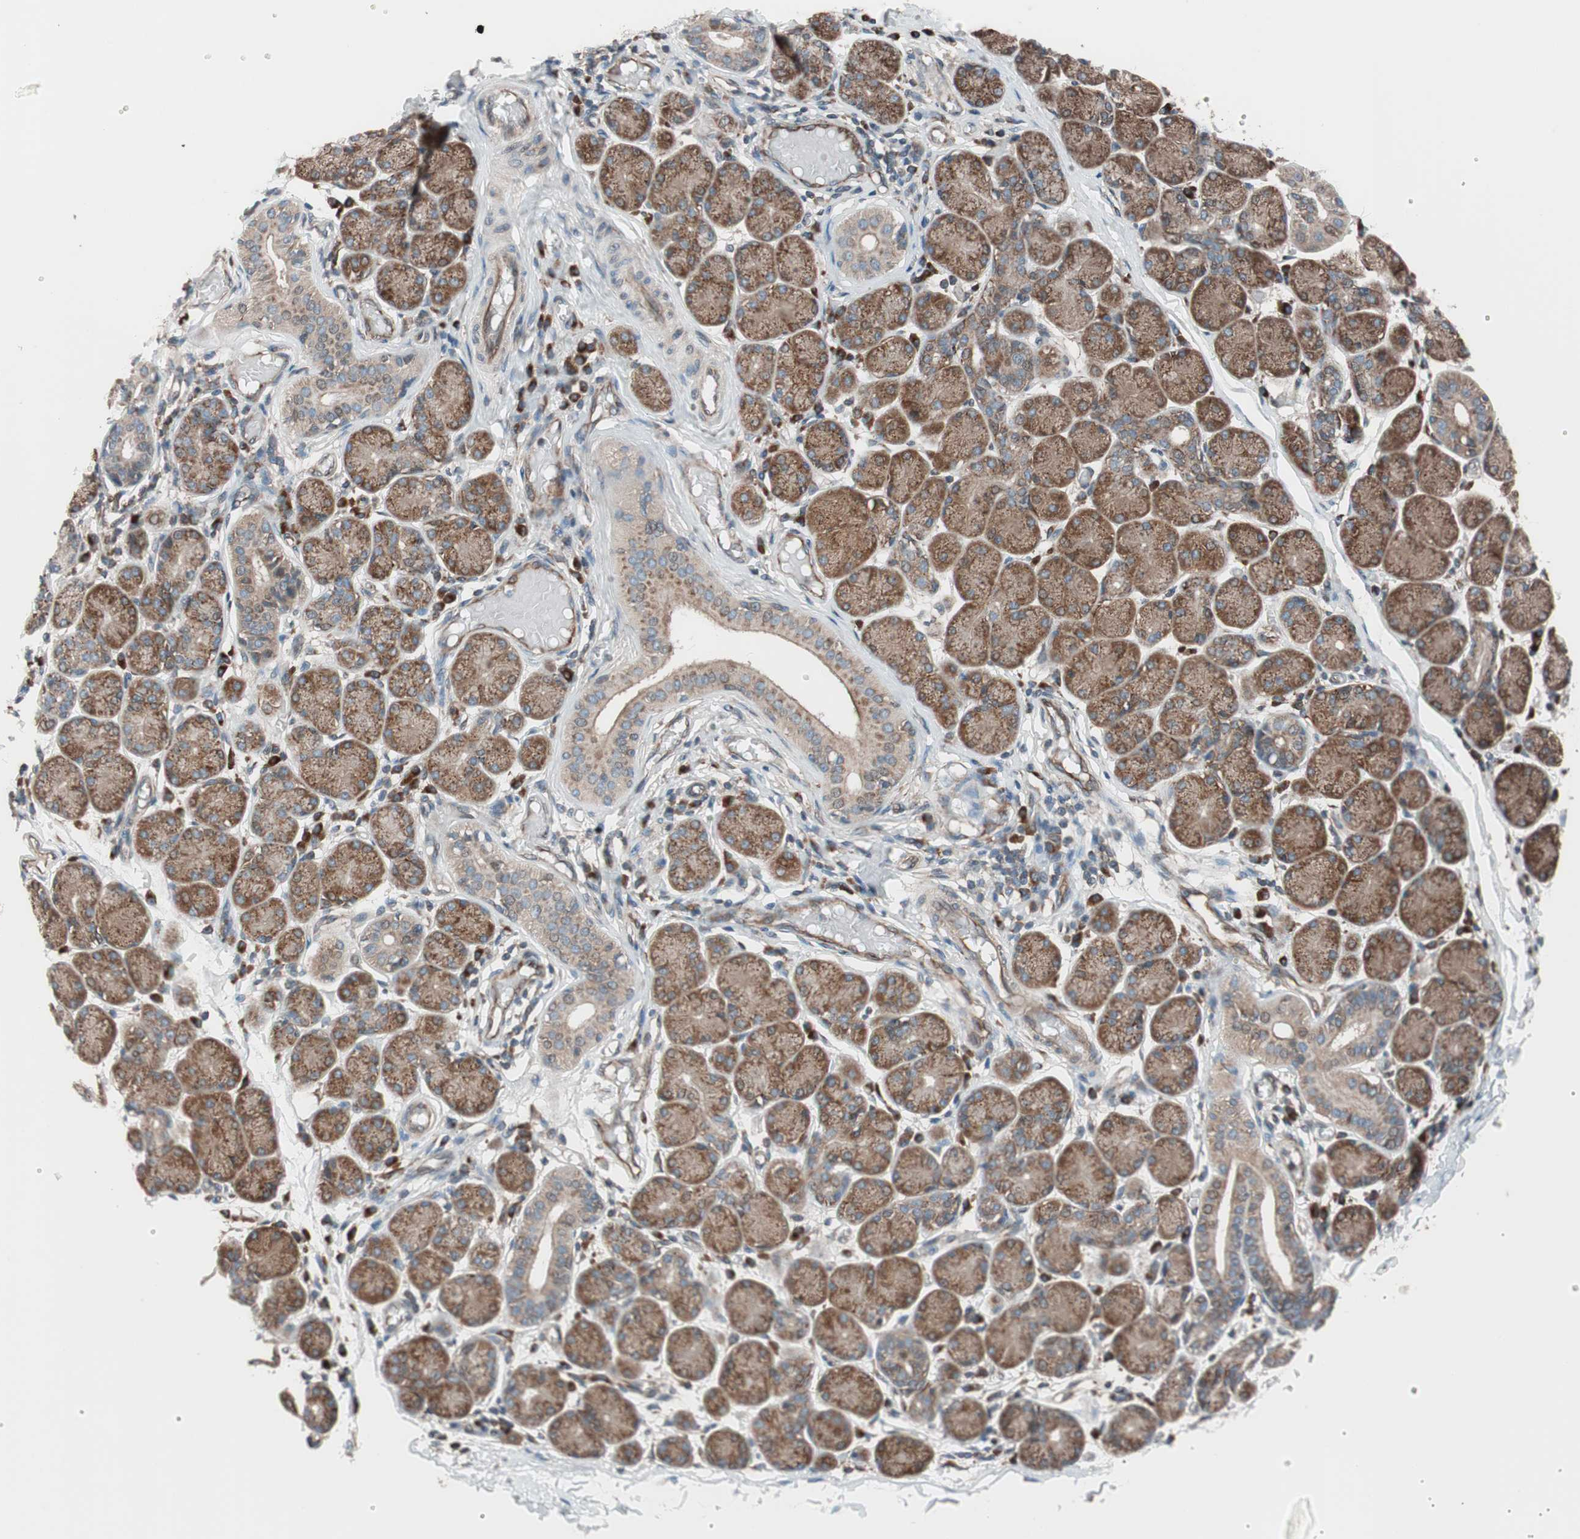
{"staining": {"intensity": "moderate", "quantity": ">75%", "location": "cytoplasmic/membranous"}, "tissue": "salivary gland", "cell_type": "Glandular cells", "image_type": "normal", "snomed": [{"axis": "morphology", "description": "Normal tissue, NOS"}, {"axis": "topography", "description": "Salivary gland"}], "caption": "Protein staining of benign salivary gland demonstrates moderate cytoplasmic/membranous staining in about >75% of glandular cells.", "gene": "SEC31A", "patient": {"sex": "female", "age": 24}}